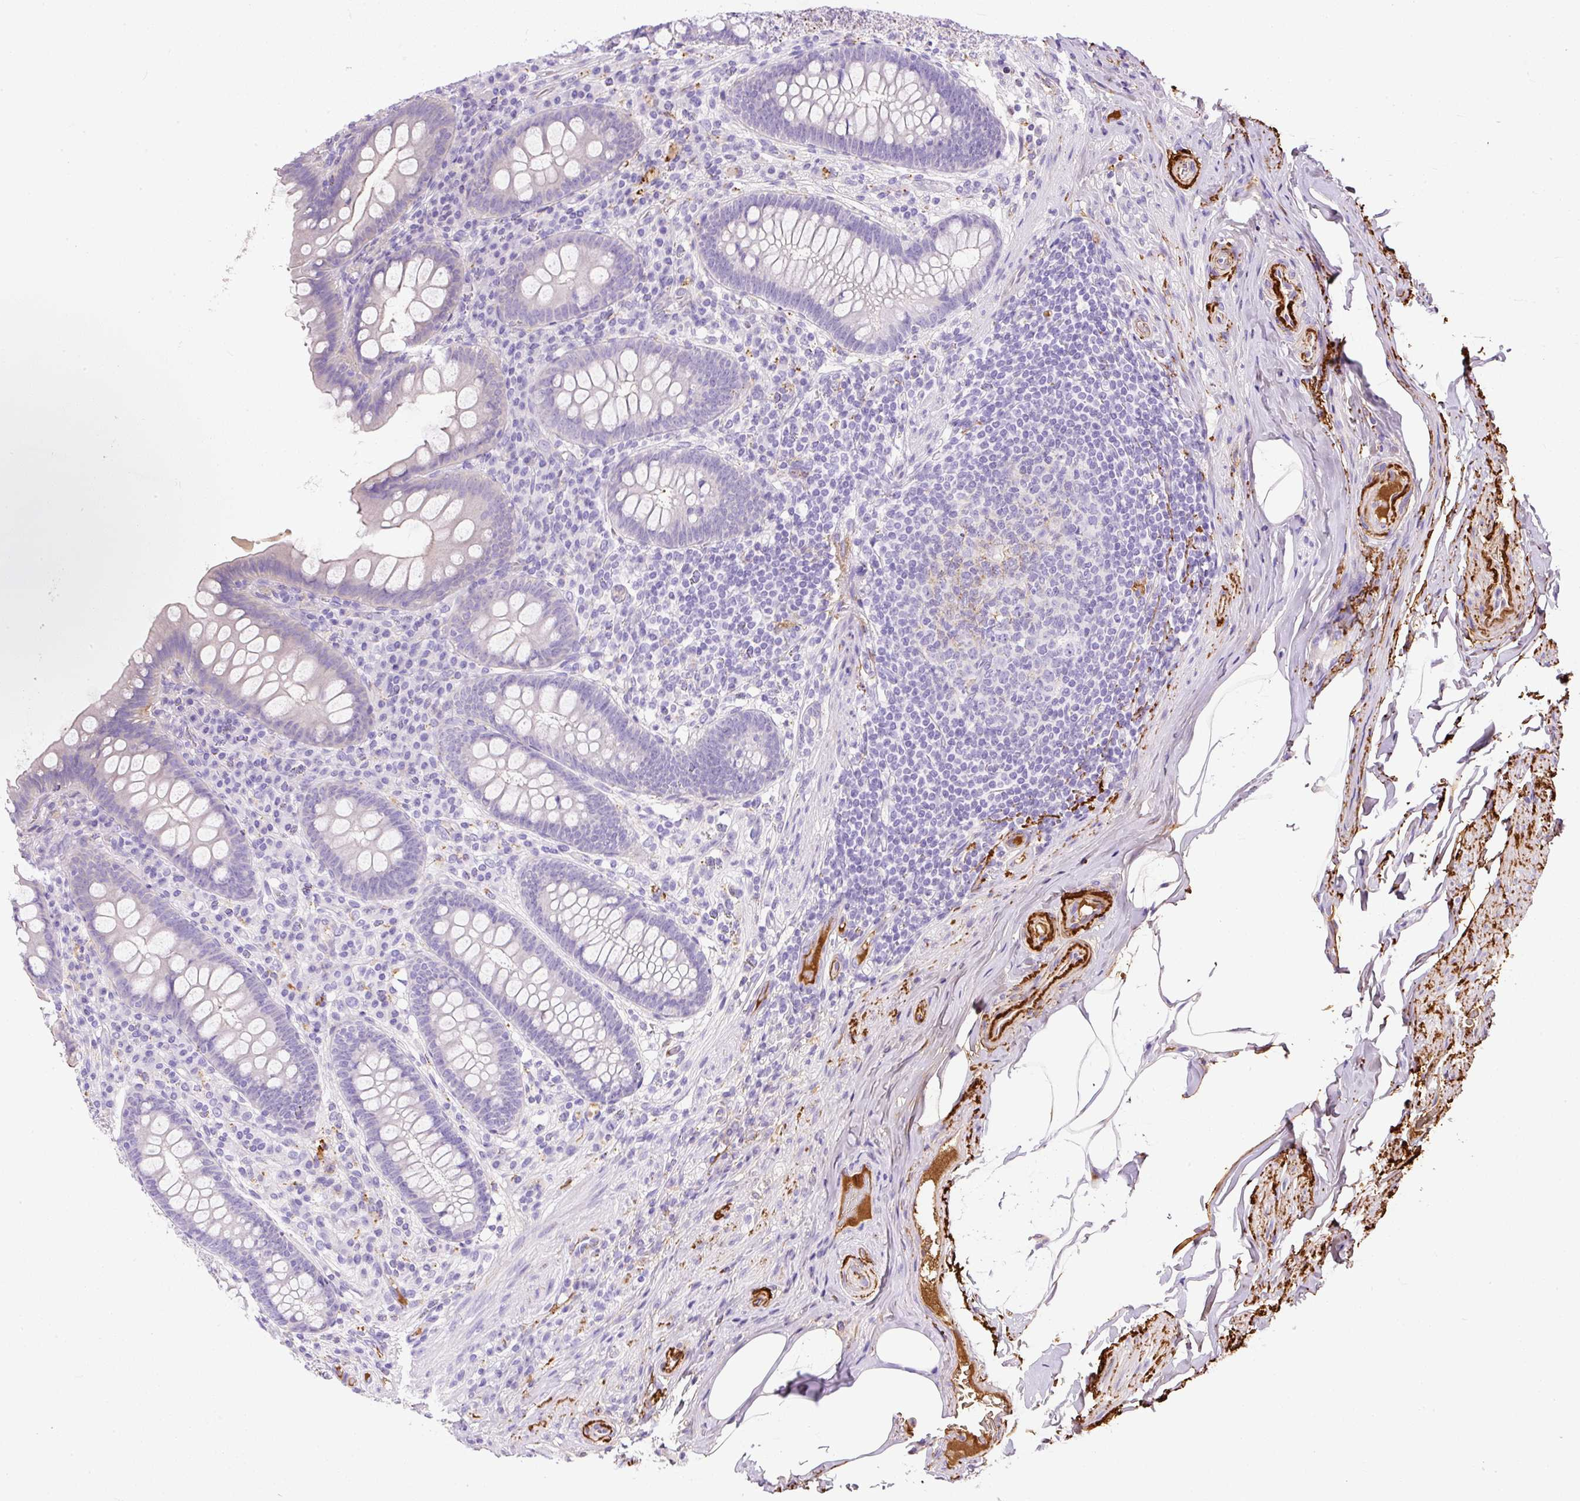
{"staining": {"intensity": "negative", "quantity": "none", "location": "none"}, "tissue": "appendix", "cell_type": "Glandular cells", "image_type": "normal", "snomed": [{"axis": "morphology", "description": "Normal tissue, NOS"}, {"axis": "topography", "description": "Appendix"}], "caption": "Appendix stained for a protein using immunohistochemistry (IHC) demonstrates no staining glandular cells.", "gene": "APCS", "patient": {"sex": "male", "age": 71}}